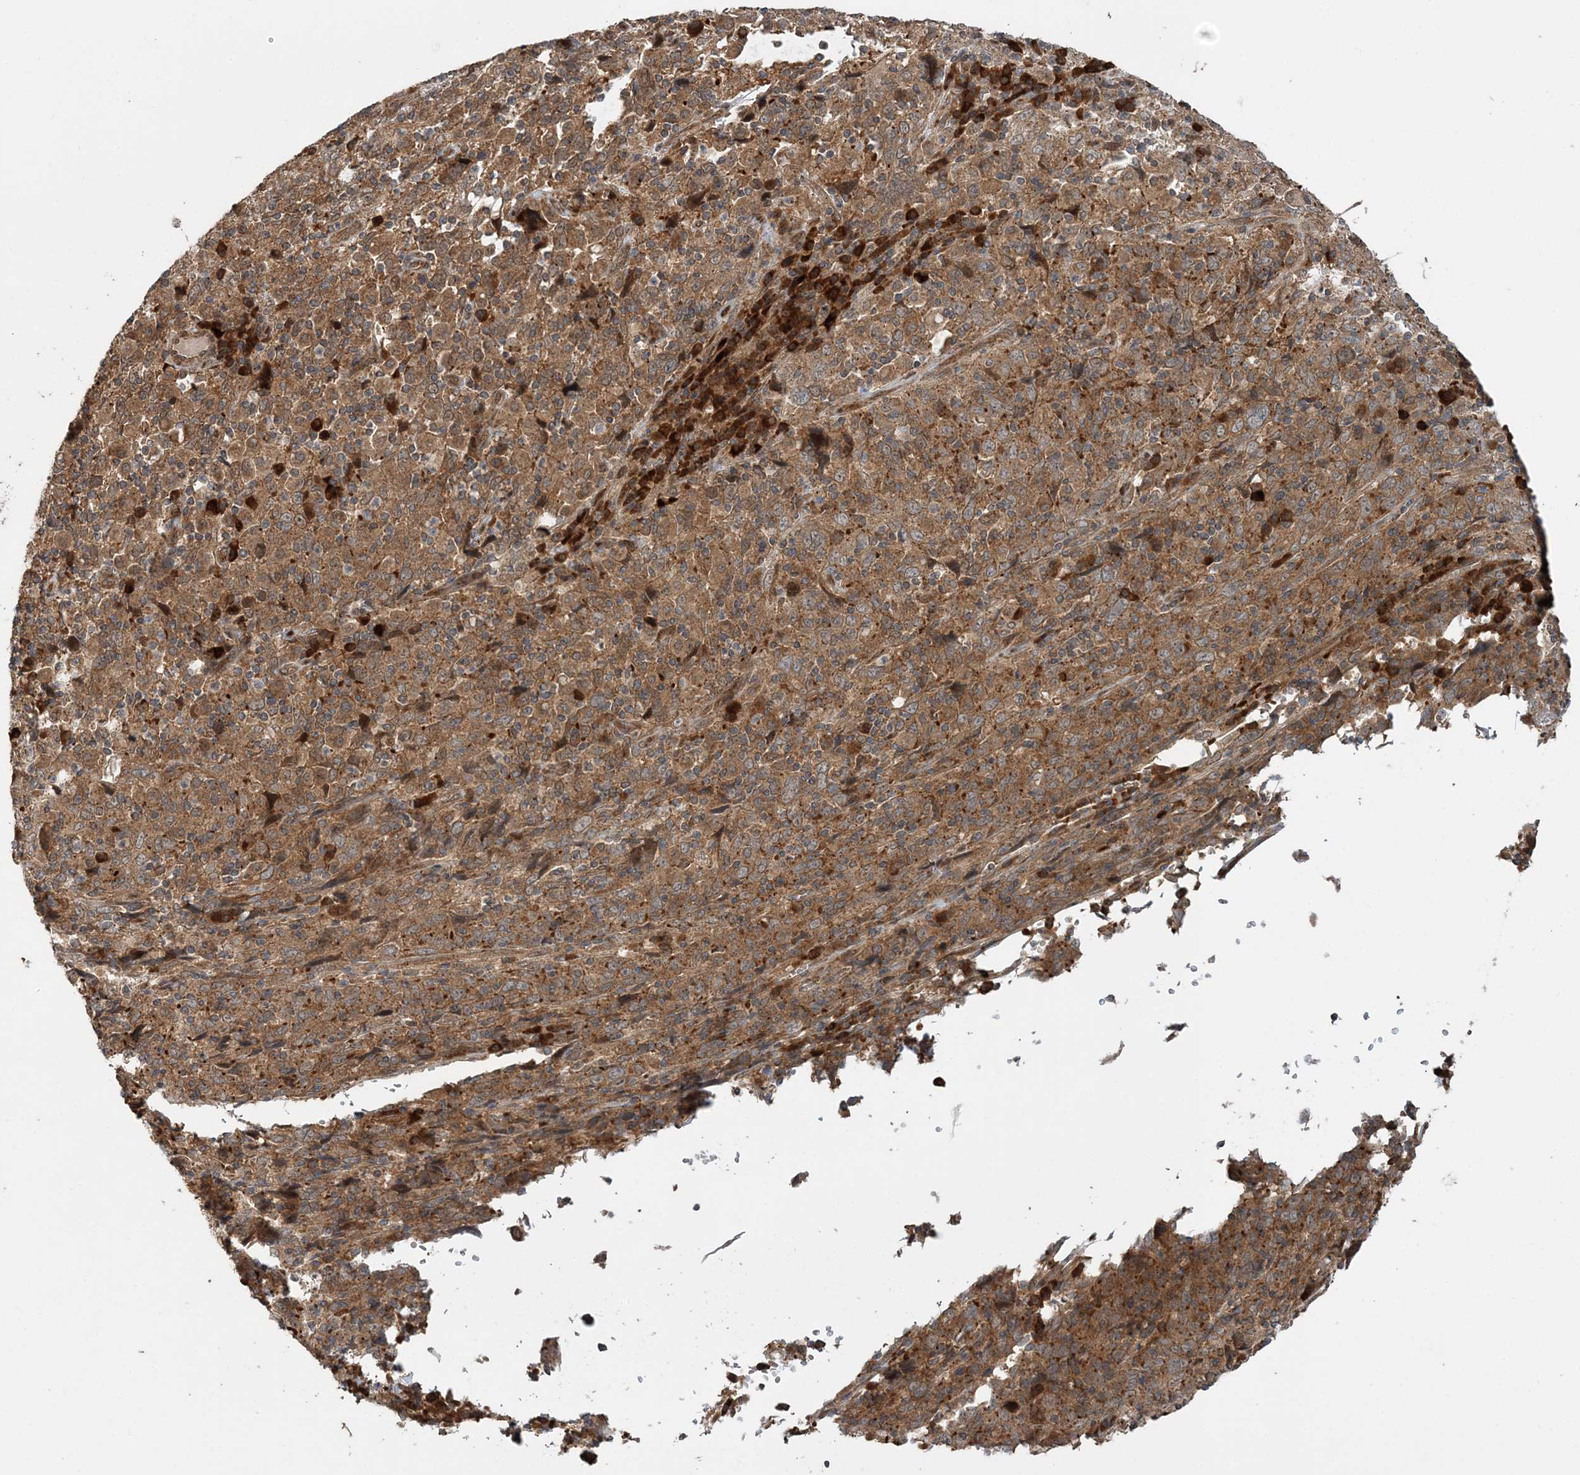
{"staining": {"intensity": "moderate", "quantity": ">75%", "location": "cytoplasmic/membranous"}, "tissue": "cervical cancer", "cell_type": "Tumor cells", "image_type": "cancer", "snomed": [{"axis": "morphology", "description": "Squamous cell carcinoma, NOS"}, {"axis": "topography", "description": "Cervix"}], "caption": "Immunohistochemistry (DAB) staining of human squamous cell carcinoma (cervical) shows moderate cytoplasmic/membranous protein positivity in about >75% of tumor cells.", "gene": "UBTD2", "patient": {"sex": "female", "age": 46}}